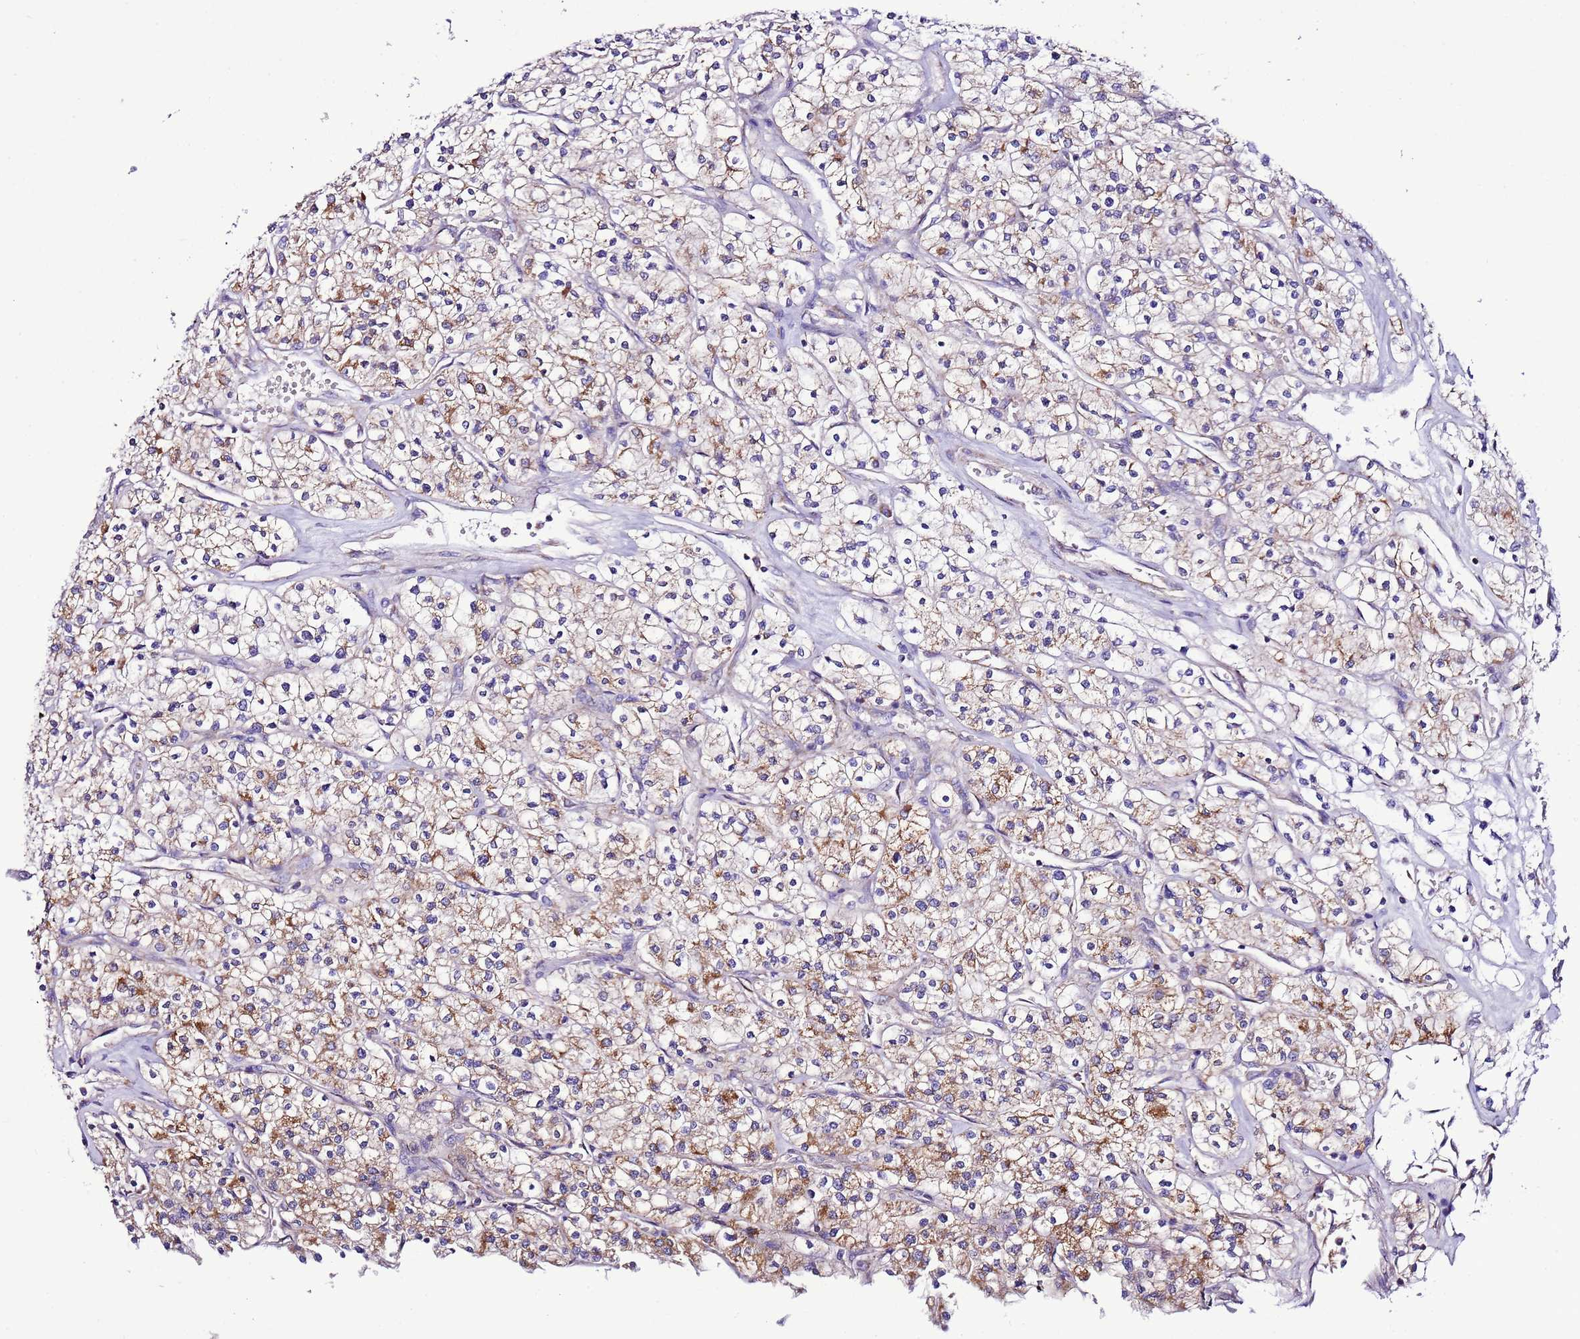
{"staining": {"intensity": "moderate", "quantity": "25%-75%", "location": "cytoplasmic/membranous"}, "tissue": "renal cancer", "cell_type": "Tumor cells", "image_type": "cancer", "snomed": [{"axis": "morphology", "description": "Adenocarcinoma, NOS"}, {"axis": "topography", "description": "Kidney"}], "caption": "The image shows a brown stain indicating the presence of a protein in the cytoplasmic/membranous of tumor cells in renal cancer (adenocarcinoma). Using DAB (brown) and hematoxylin (blue) stains, captured at high magnification using brightfield microscopy.", "gene": "UEVLD", "patient": {"sex": "male", "age": 80}}